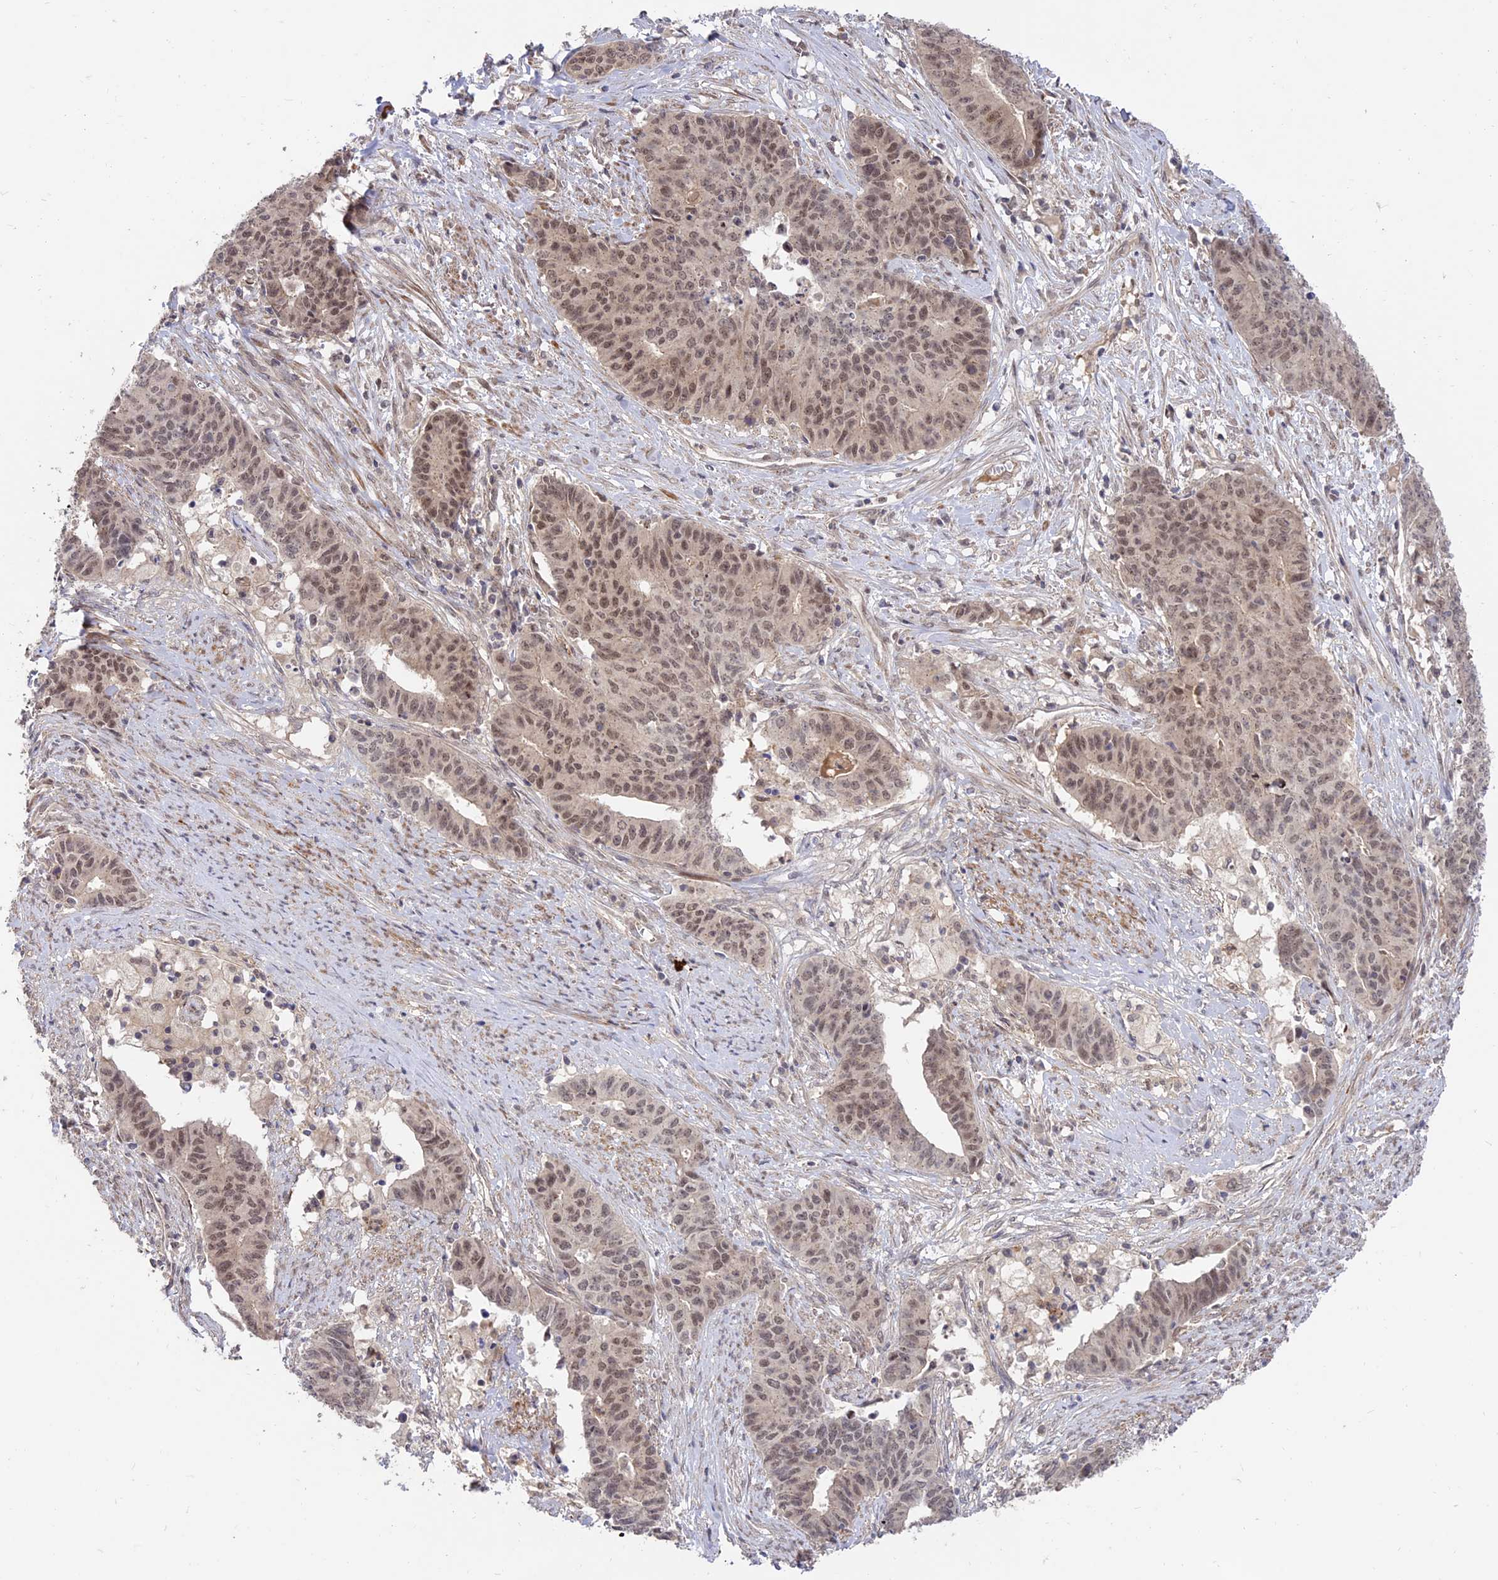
{"staining": {"intensity": "moderate", "quantity": ">75%", "location": "nuclear"}, "tissue": "endometrial cancer", "cell_type": "Tumor cells", "image_type": "cancer", "snomed": [{"axis": "morphology", "description": "Adenocarcinoma, NOS"}, {"axis": "topography", "description": "Endometrium"}], "caption": "This histopathology image exhibits immunohistochemistry staining of endometrial cancer (adenocarcinoma), with medium moderate nuclear expression in about >75% of tumor cells.", "gene": "ZNF85", "patient": {"sex": "female", "age": 59}}